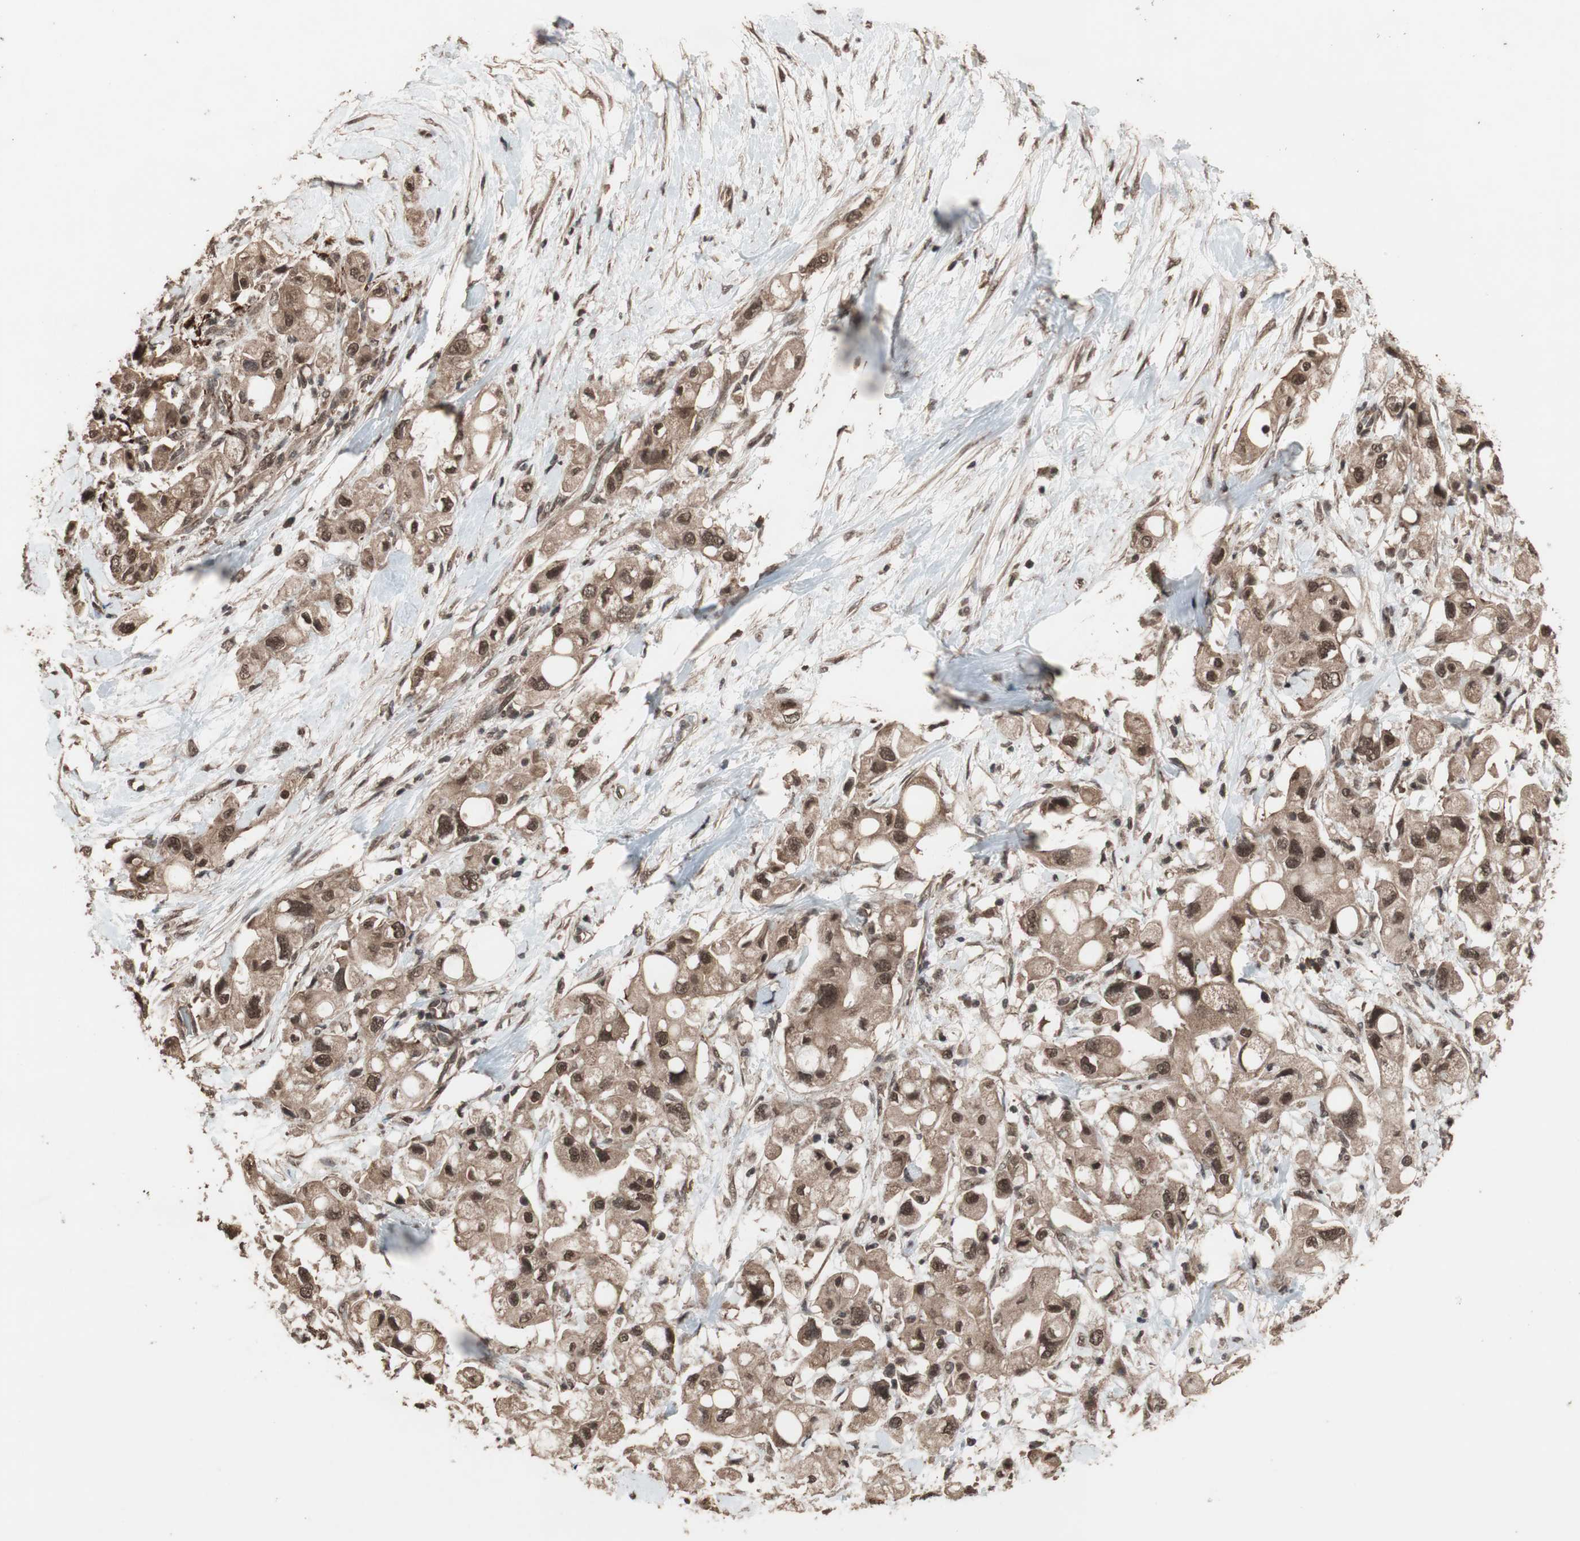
{"staining": {"intensity": "moderate", "quantity": ">75%", "location": "cytoplasmic/membranous,nuclear"}, "tissue": "pancreatic cancer", "cell_type": "Tumor cells", "image_type": "cancer", "snomed": [{"axis": "morphology", "description": "Adenocarcinoma, NOS"}, {"axis": "topography", "description": "Pancreas"}], "caption": "Pancreatic adenocarcinoma stained with immunohistochemistry (IHC) exhibits moderate cytoplasmic/membranous and nuclear expression in approximately >75% of tumor cells. (DAB (3,3'-diaminobenzidine) = brown stain, brightfield microscopy at high magnification).", "gene": "KANSL1", "patient": {"sex": "female", "age": 56}}